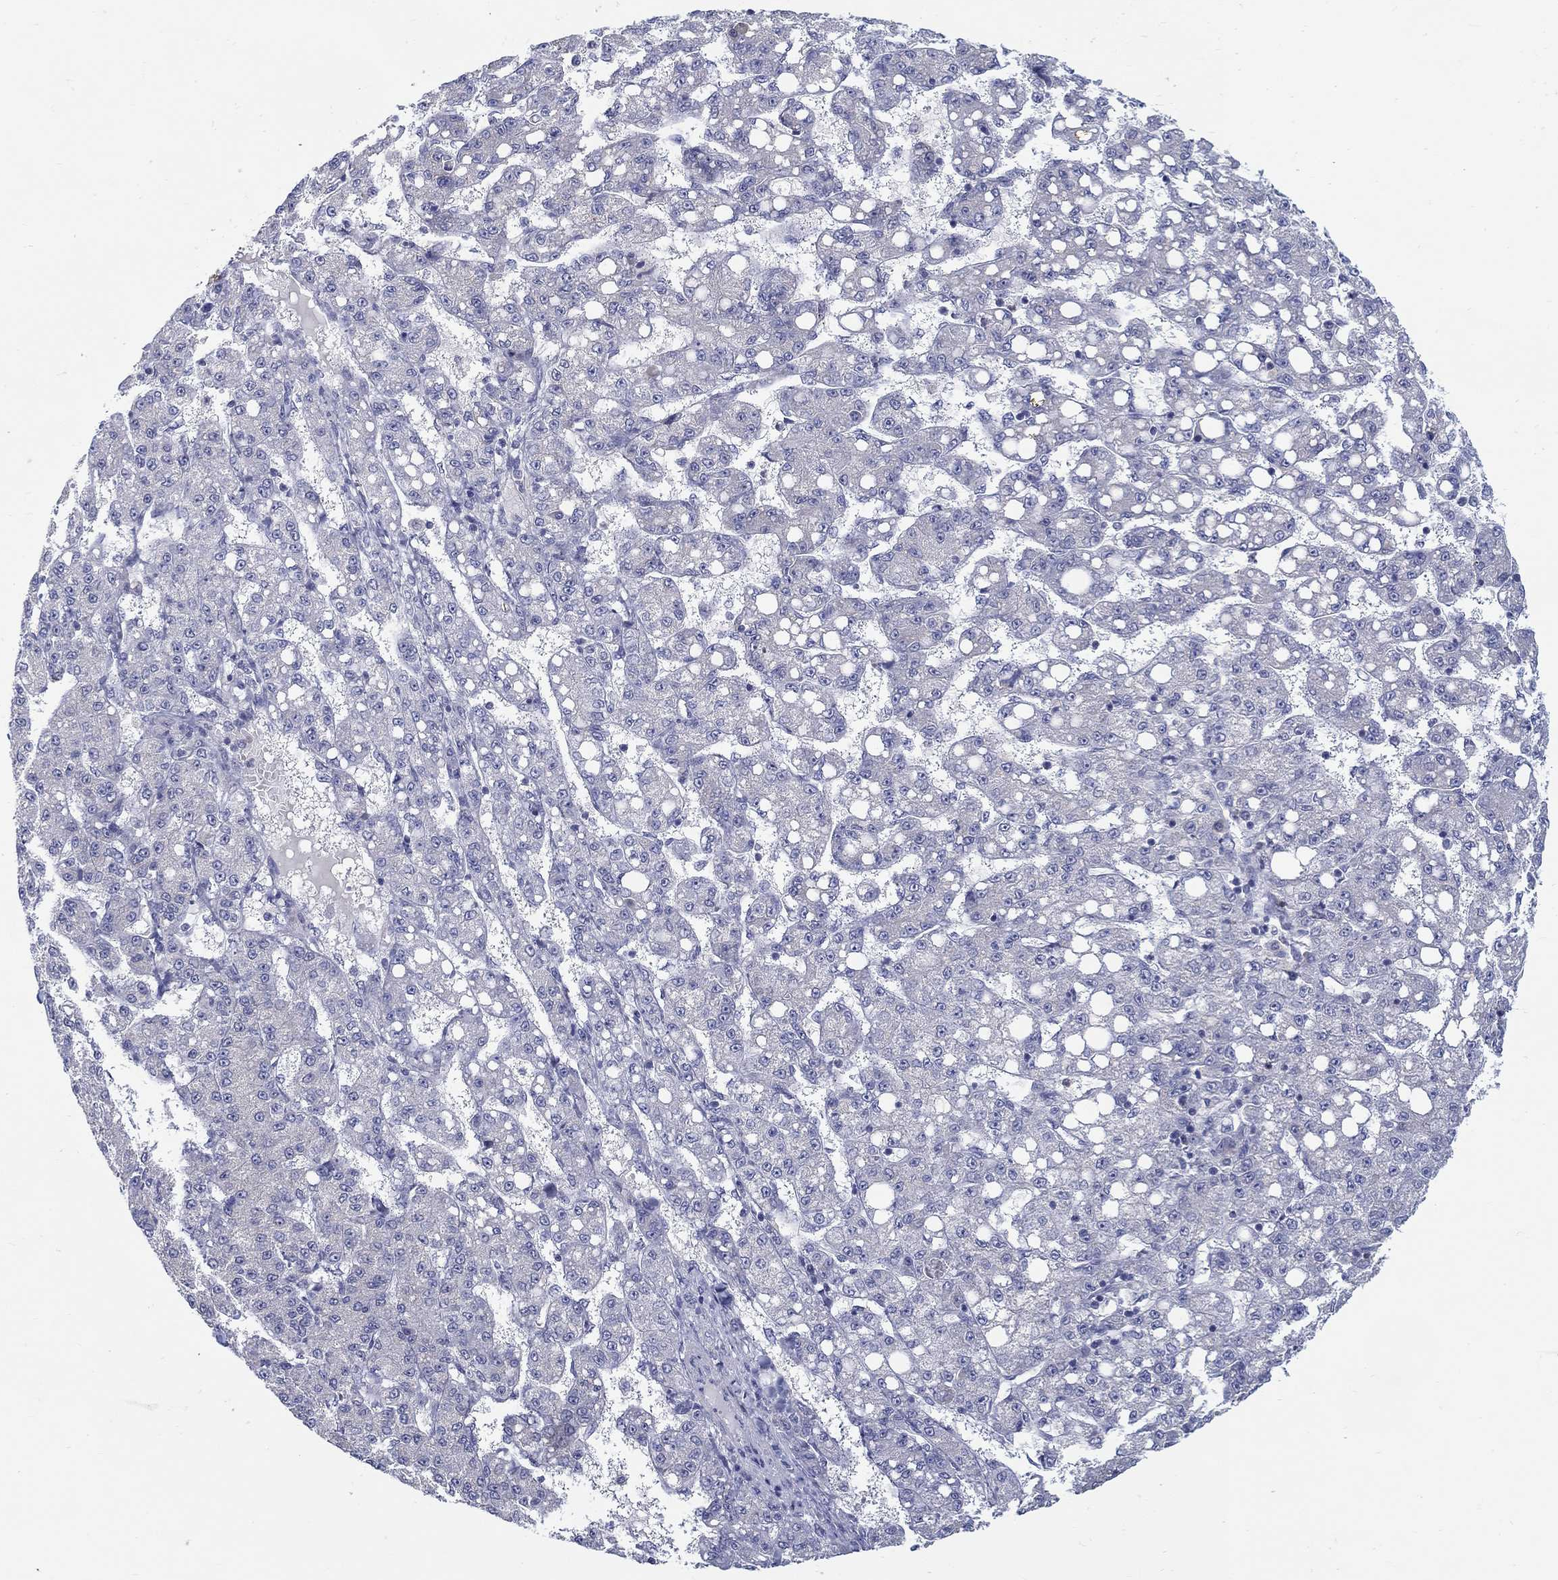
{"staining": {"intensity": "negative", "quantity": "none", "location": "none"}, "tissue": "liver cancer", "cell_type": "Tumor cells", "image_type": "cancer", "snomed": [{"axis": "morphology", "description": "Carcinoma, Hepatocellular, NOS"}, {"axis": "topography", "description": "Liver"}], "caption": "A high-resolution micrograph shows immunohistochemistry staining of liver cancer (hepatocellular carcinoma), which demonstrates no significant expression in tumor cells. The staining was performed using DAB to visualize the protein expression in brown, while the nuclei were stained in blue with hematoxylin (Magnification: 20x).", "gene": "ABCA4", "patient": {"sex": "female", "age": 65}}